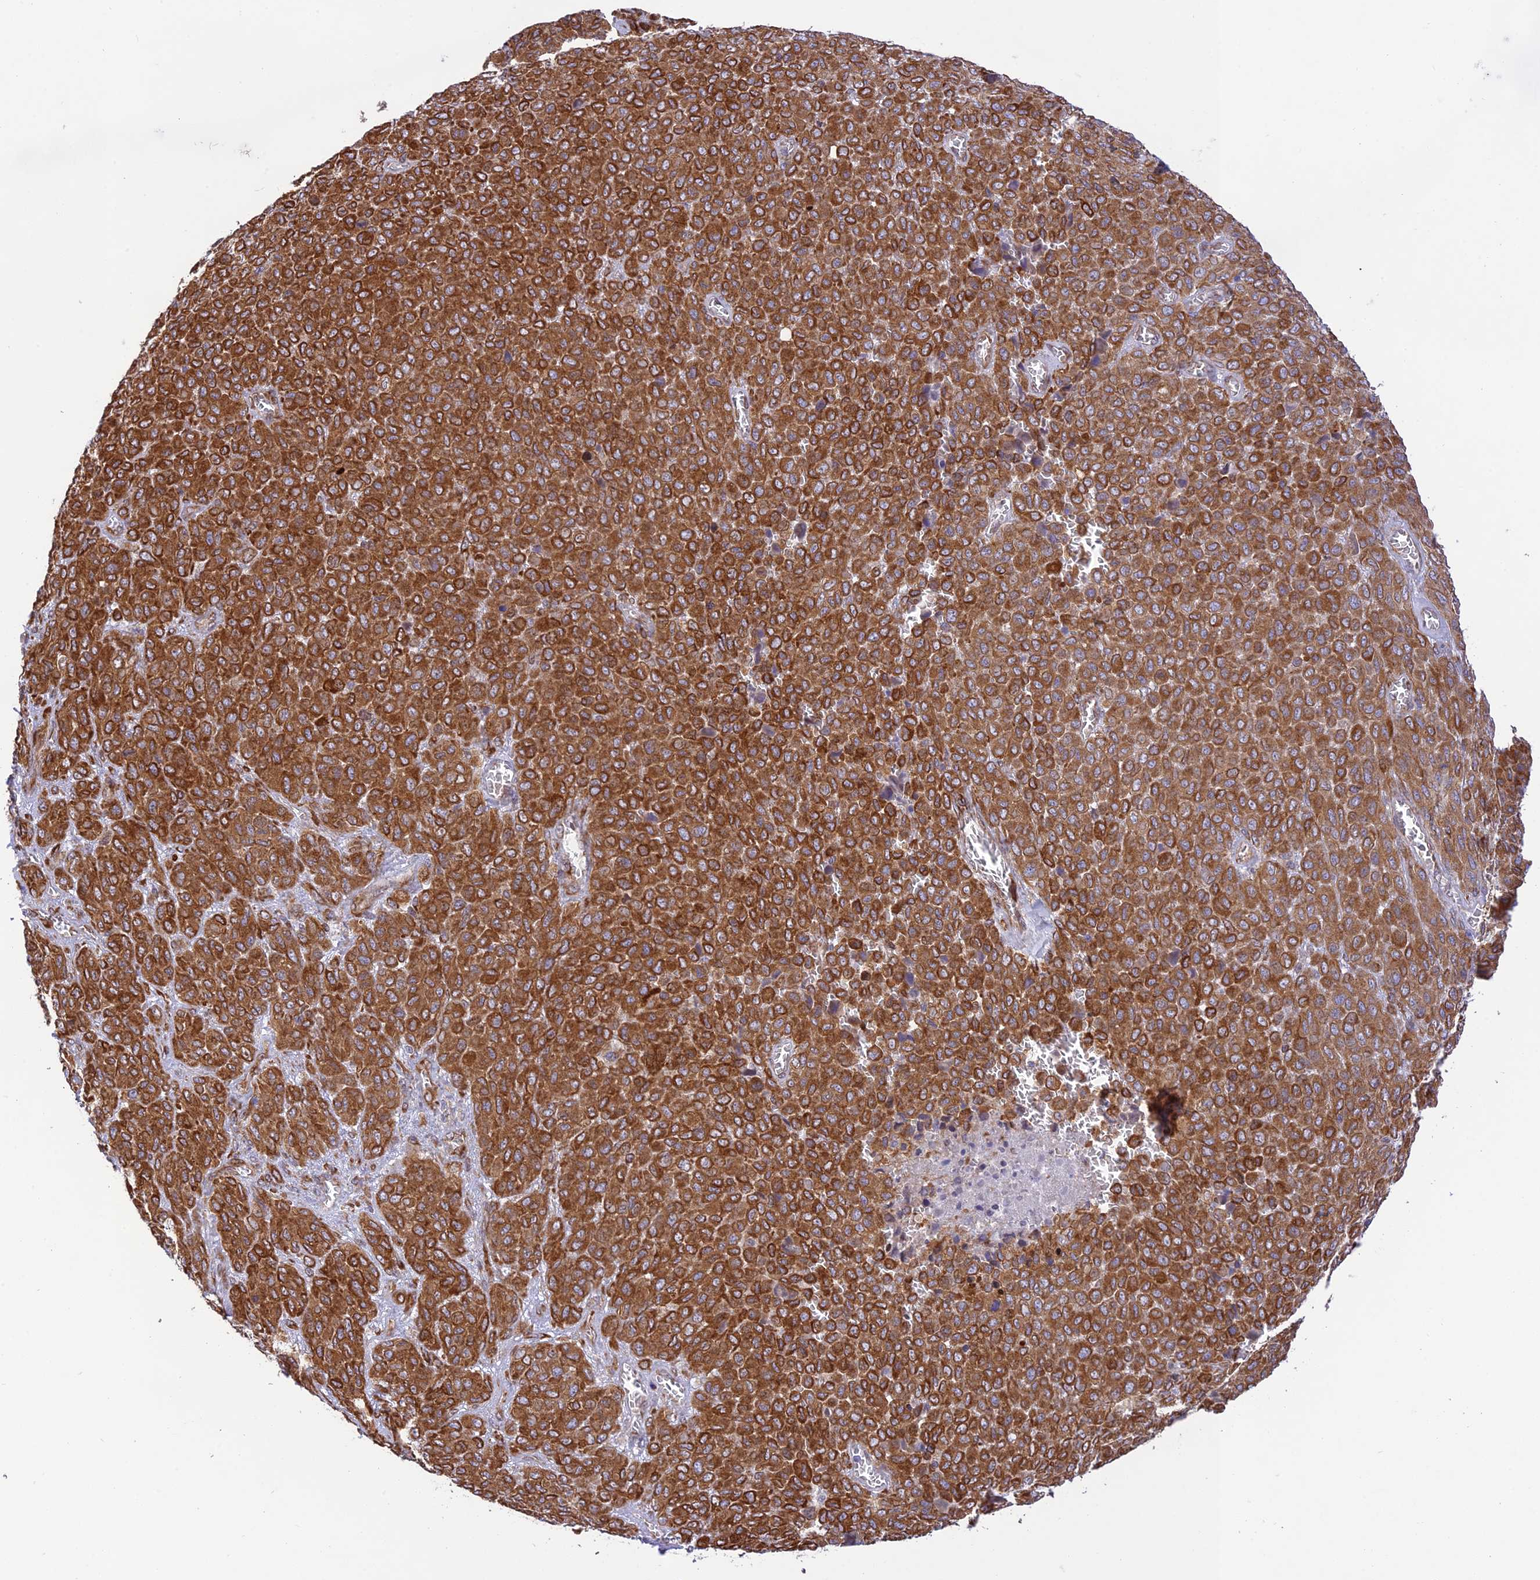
{"staining": {"intensity": "strong", "quantity": ">75%", "location": "cytoplasmic/membranous"}, "tissue": "melanoma", "cell_type": "Tumor cells", "image_type": "cancer", "snomed": [{"axis": "morphology", "description": "Malignant melanoma, Metastatic site"}, {"axis": "topography", "description": "Skin"}], "caption": "IHC (DAB (3,3'-diaminobenzidine)) staining of human malignant melanoma (metastatic site) reveals strong cytoplasmic/membranous protein staining in about >75% of tumor cells. The staining is performed using DAB brown chromogen to label protein expression. The nuclei are counter-stained blue using hematoxylin.", "gene": "EXOC3L4", "patient": {"sex": "female", "age": 81}}